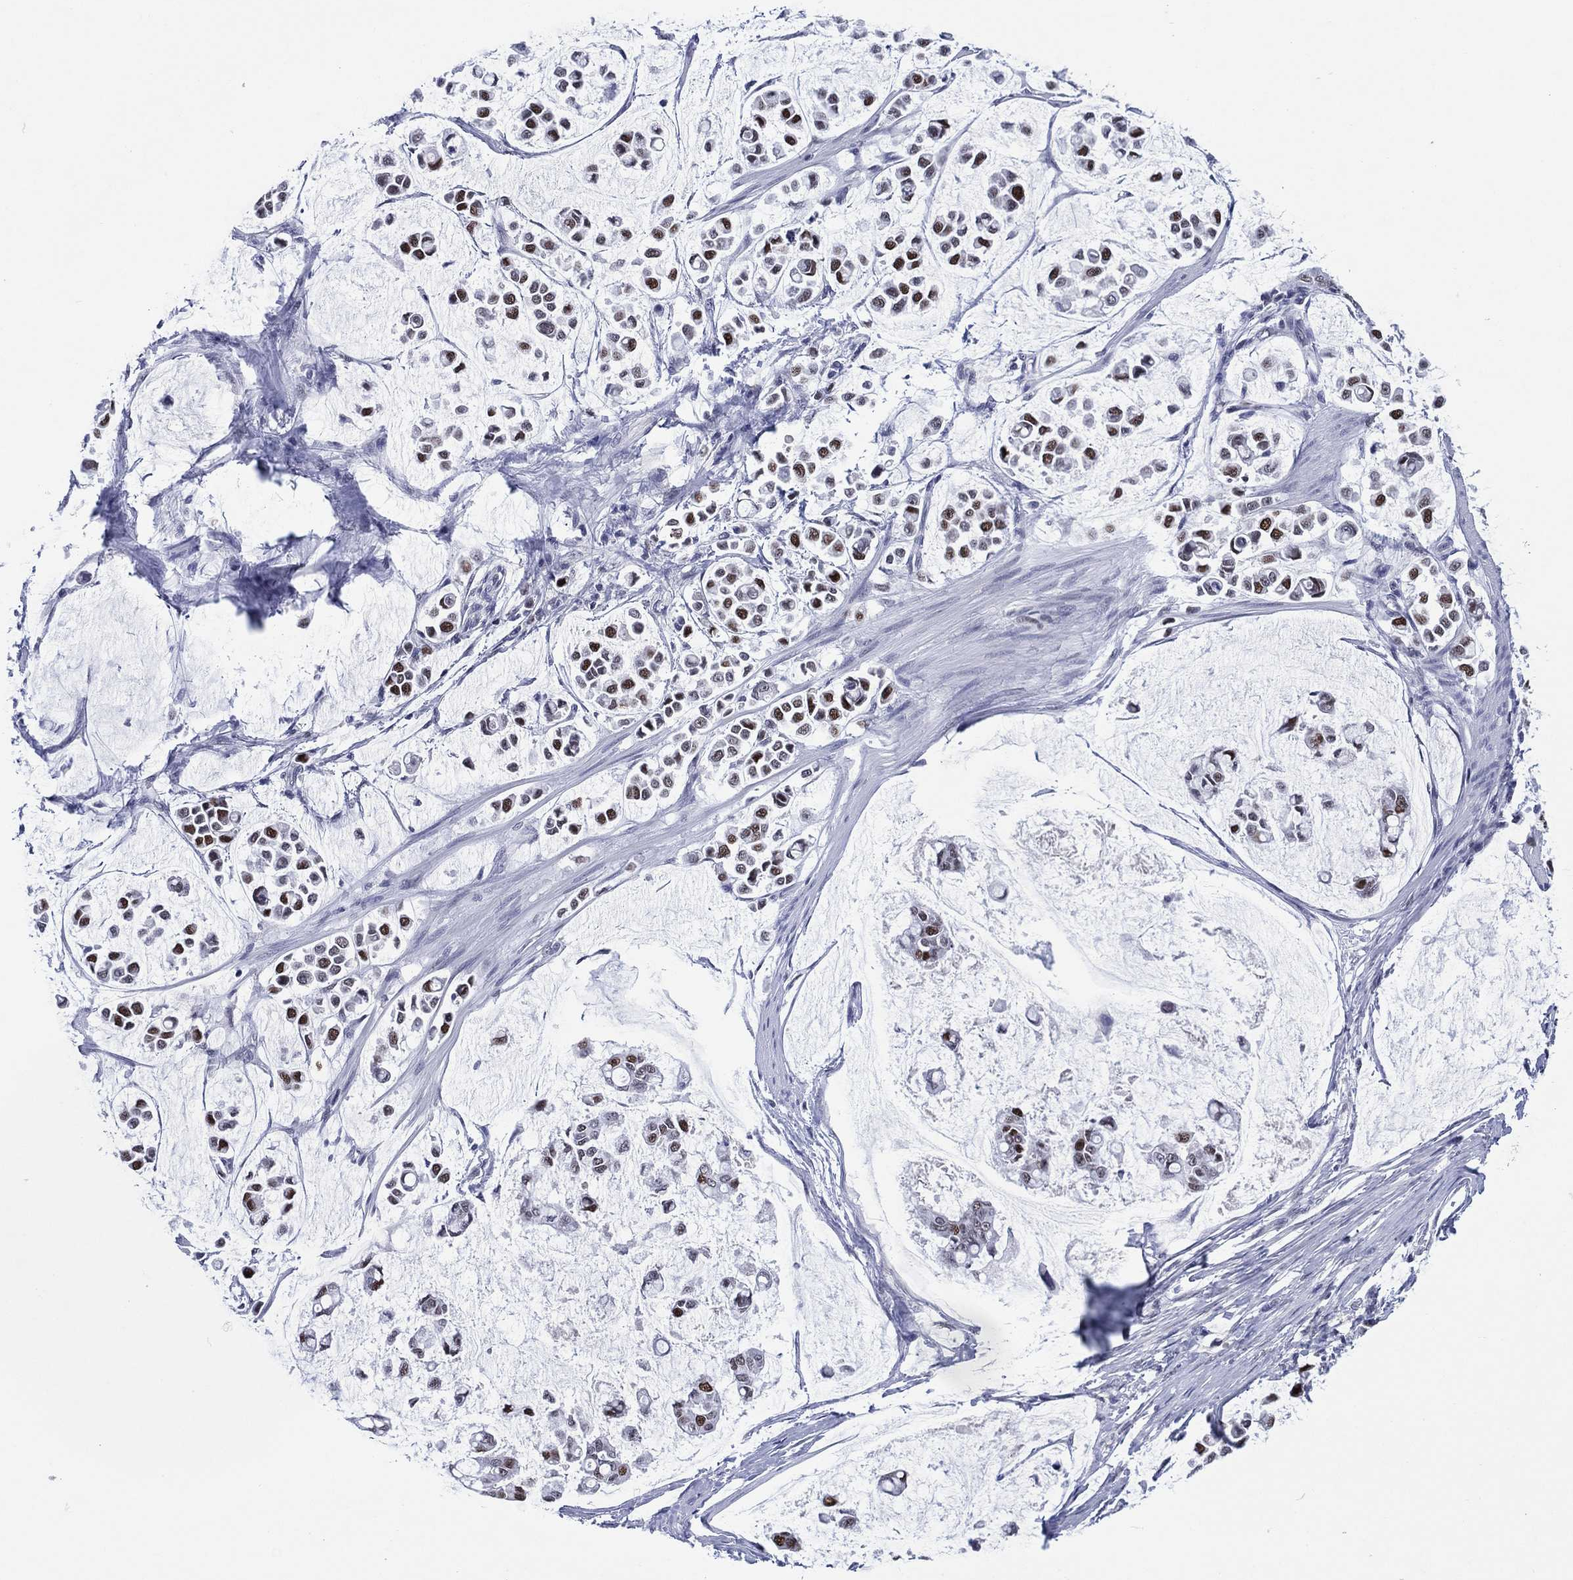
{"staining": {"intensity": "strong", "quantity": "25%-75%", "location": "nuclear"}, "tissue": "stomach cancer", "cell_type": "Tumor cells", "image_type": "cancer", "snomed": [{"axis": "morphology", "description": "Adenocarcinoma, NOS"}, {"axis": "topography", "description": "Stomach"}], "caption": "Strong nuclear positivity is identified in about 25%-75% of tumor cells in stomach cancer (adenocarcinoma).", "gene": "GATA6", "patient": {"sex": "male", "age": 82}}